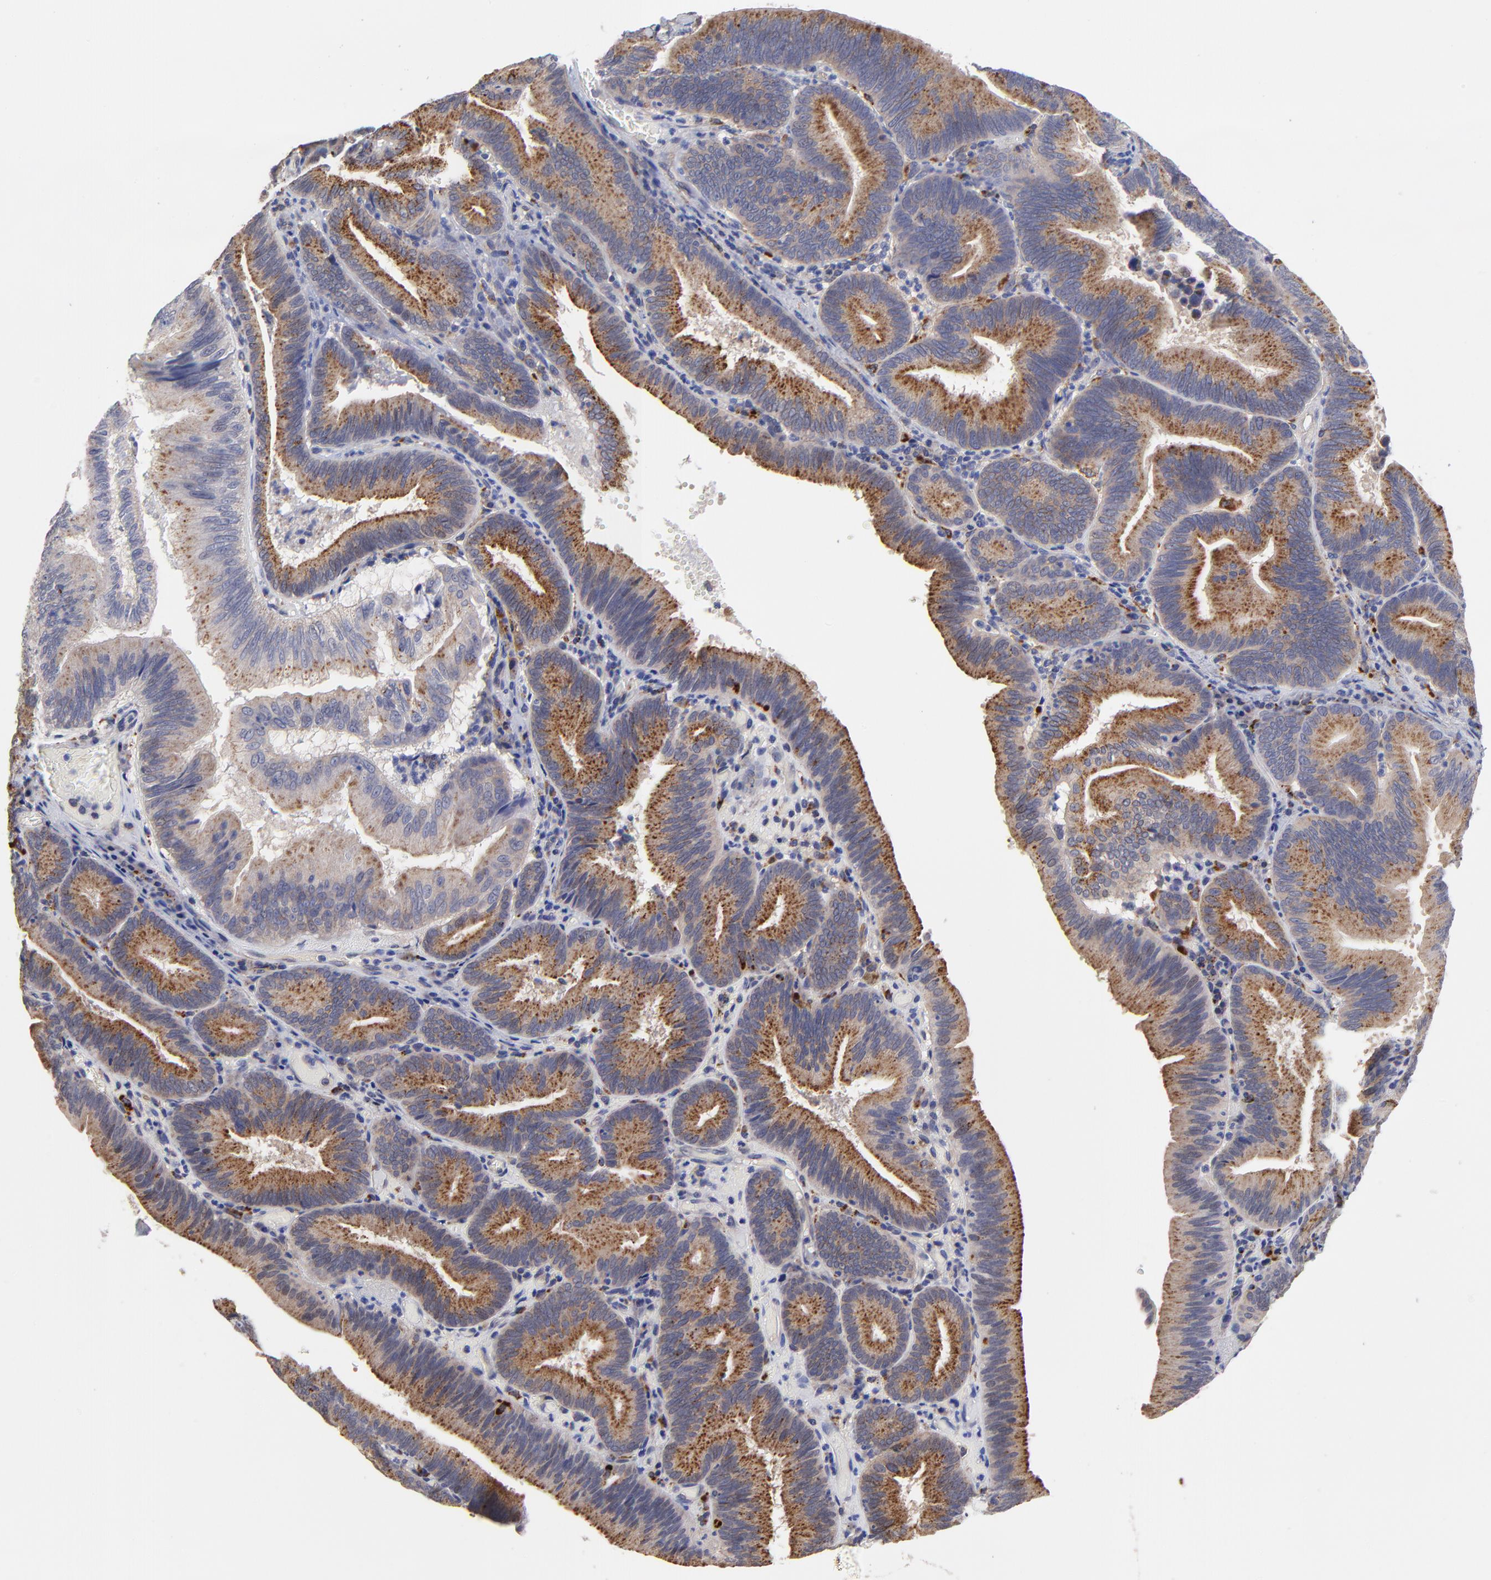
{"staining": {"intensity": "strong", "quantity": ">75%", "location": "cytoplasmic/membranous"}, "tissue": "pancreatic cancer", "cell_type": "Tumor cells", "image_type": "cancer", "snomed": [{"axis": "morphology", "description": "Adenocarcinoma, NOS"}, {"axis": "topography", "description": "Pancreas"}], "caption": "A high amount of strong cytoplasmic/membranous expression is appreciated in about >75% of tumor cells in pancreatic cancer tissue. (Stains: DAB in brown, nuclei in blue, Microscopy: brightfield microscopy at high magnification).", "gene": "PDE4B", "patient": {"sex": "male", "age": 82}}